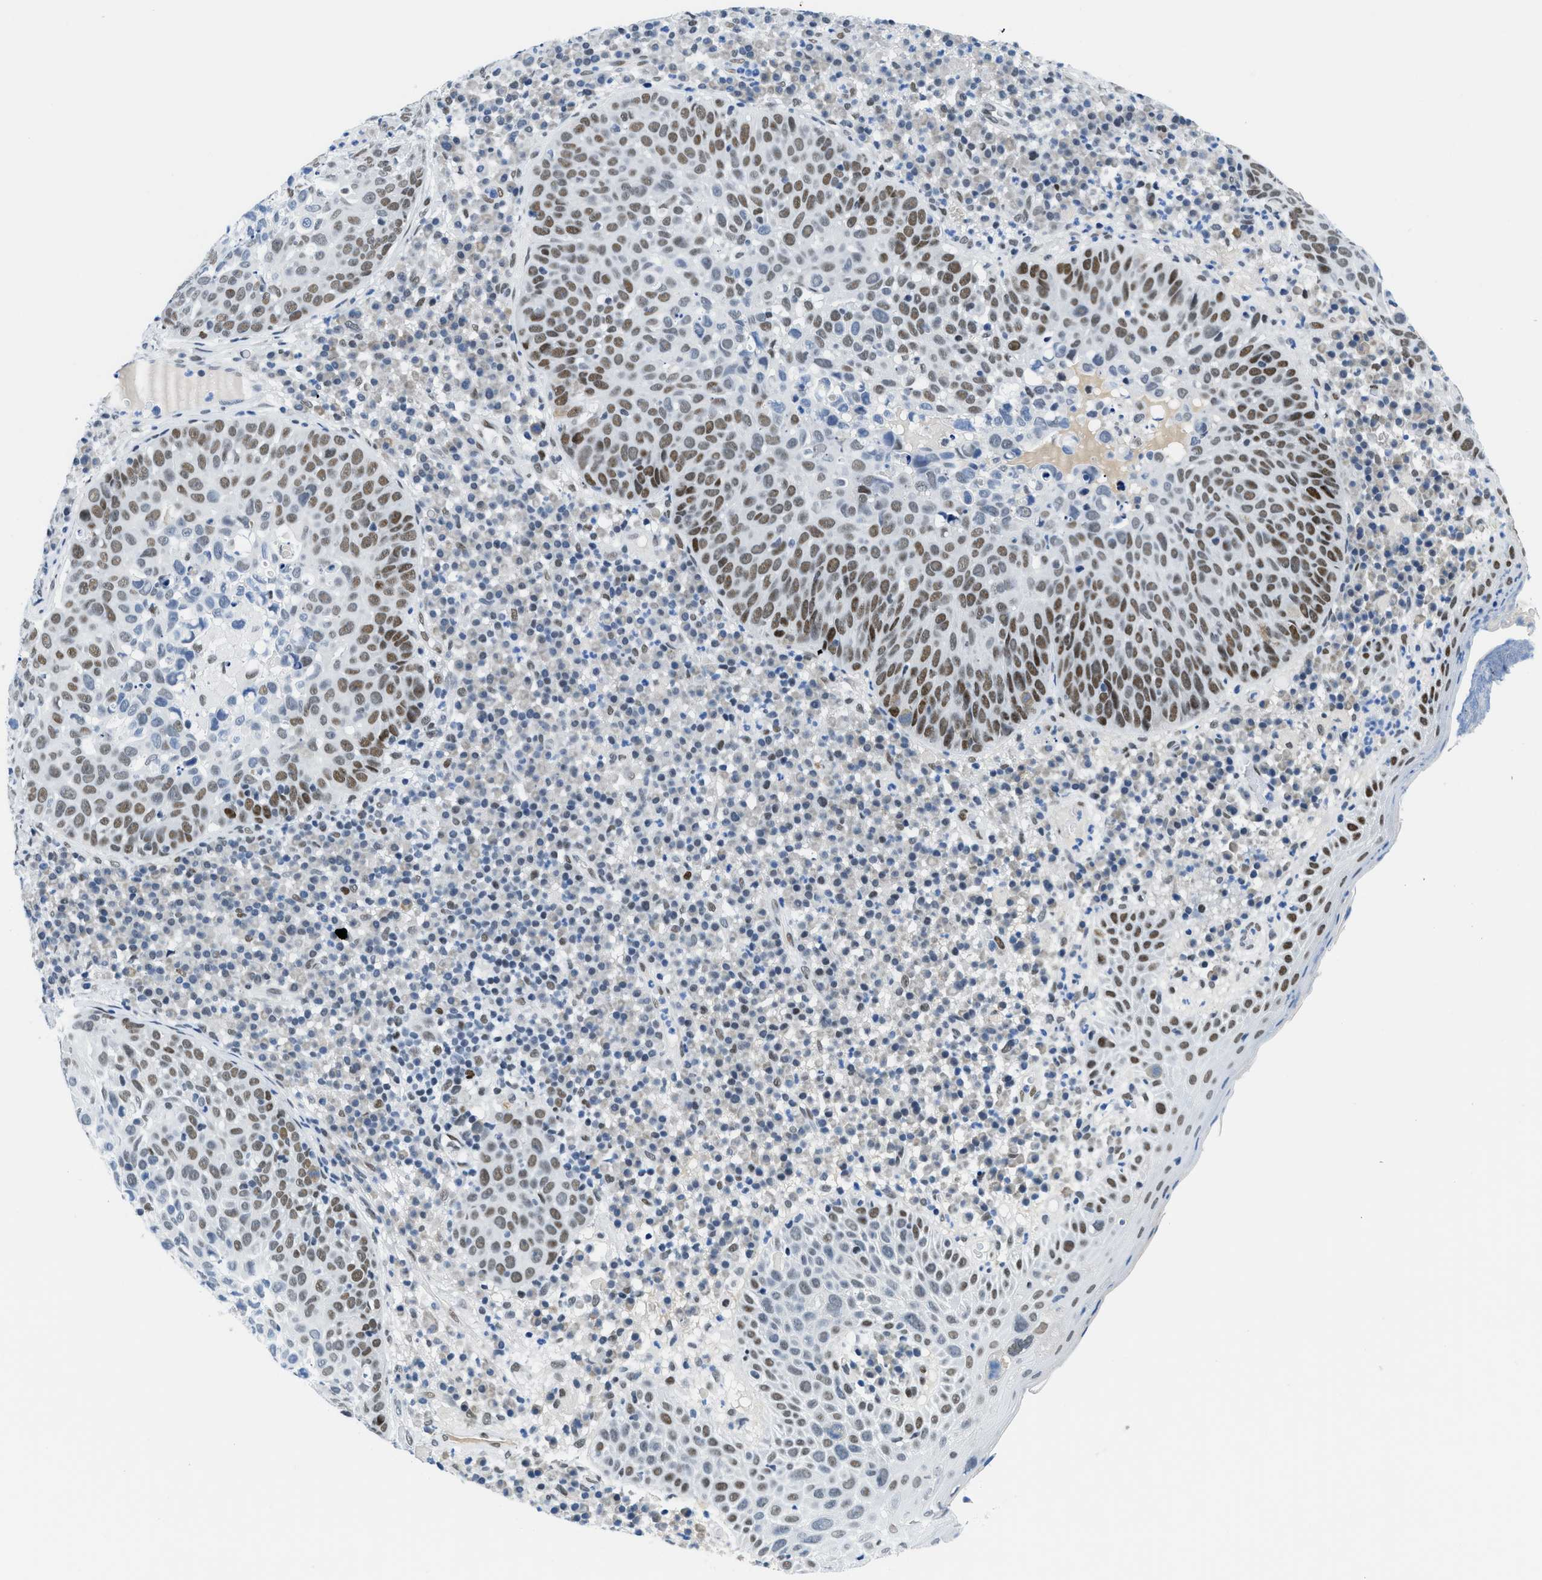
{"staining": {"intensity": "moderate", "quantity": ">75%", "location": "nuclear"}, "tissue": "skin cancer", "cell_type": "Tumor cells", "image_type": "cancer", "snomed": [{"axis": "morphology", "description": "Squamous cell carcinoma in situ, NOS"}, {"axis": "morphology", "description": "Squamous cell carcinoma, NOS"}, {"axis": "topography", "description": "Skin"}], "caption": "A high-resolution histopathology image shows immunohistochemistry (IHC) staining of skin cancer, which exhibits moderate nuclear expression in about >75% of tumor cells. Using DAB (3,3'-diaminobenzidine) (brown) and hematoxylin (blue) stains, captured at high magnification using brightfield microscopy.", "gene": "SMARCAD1", "patient": {"sex": "male", "age": 93}}